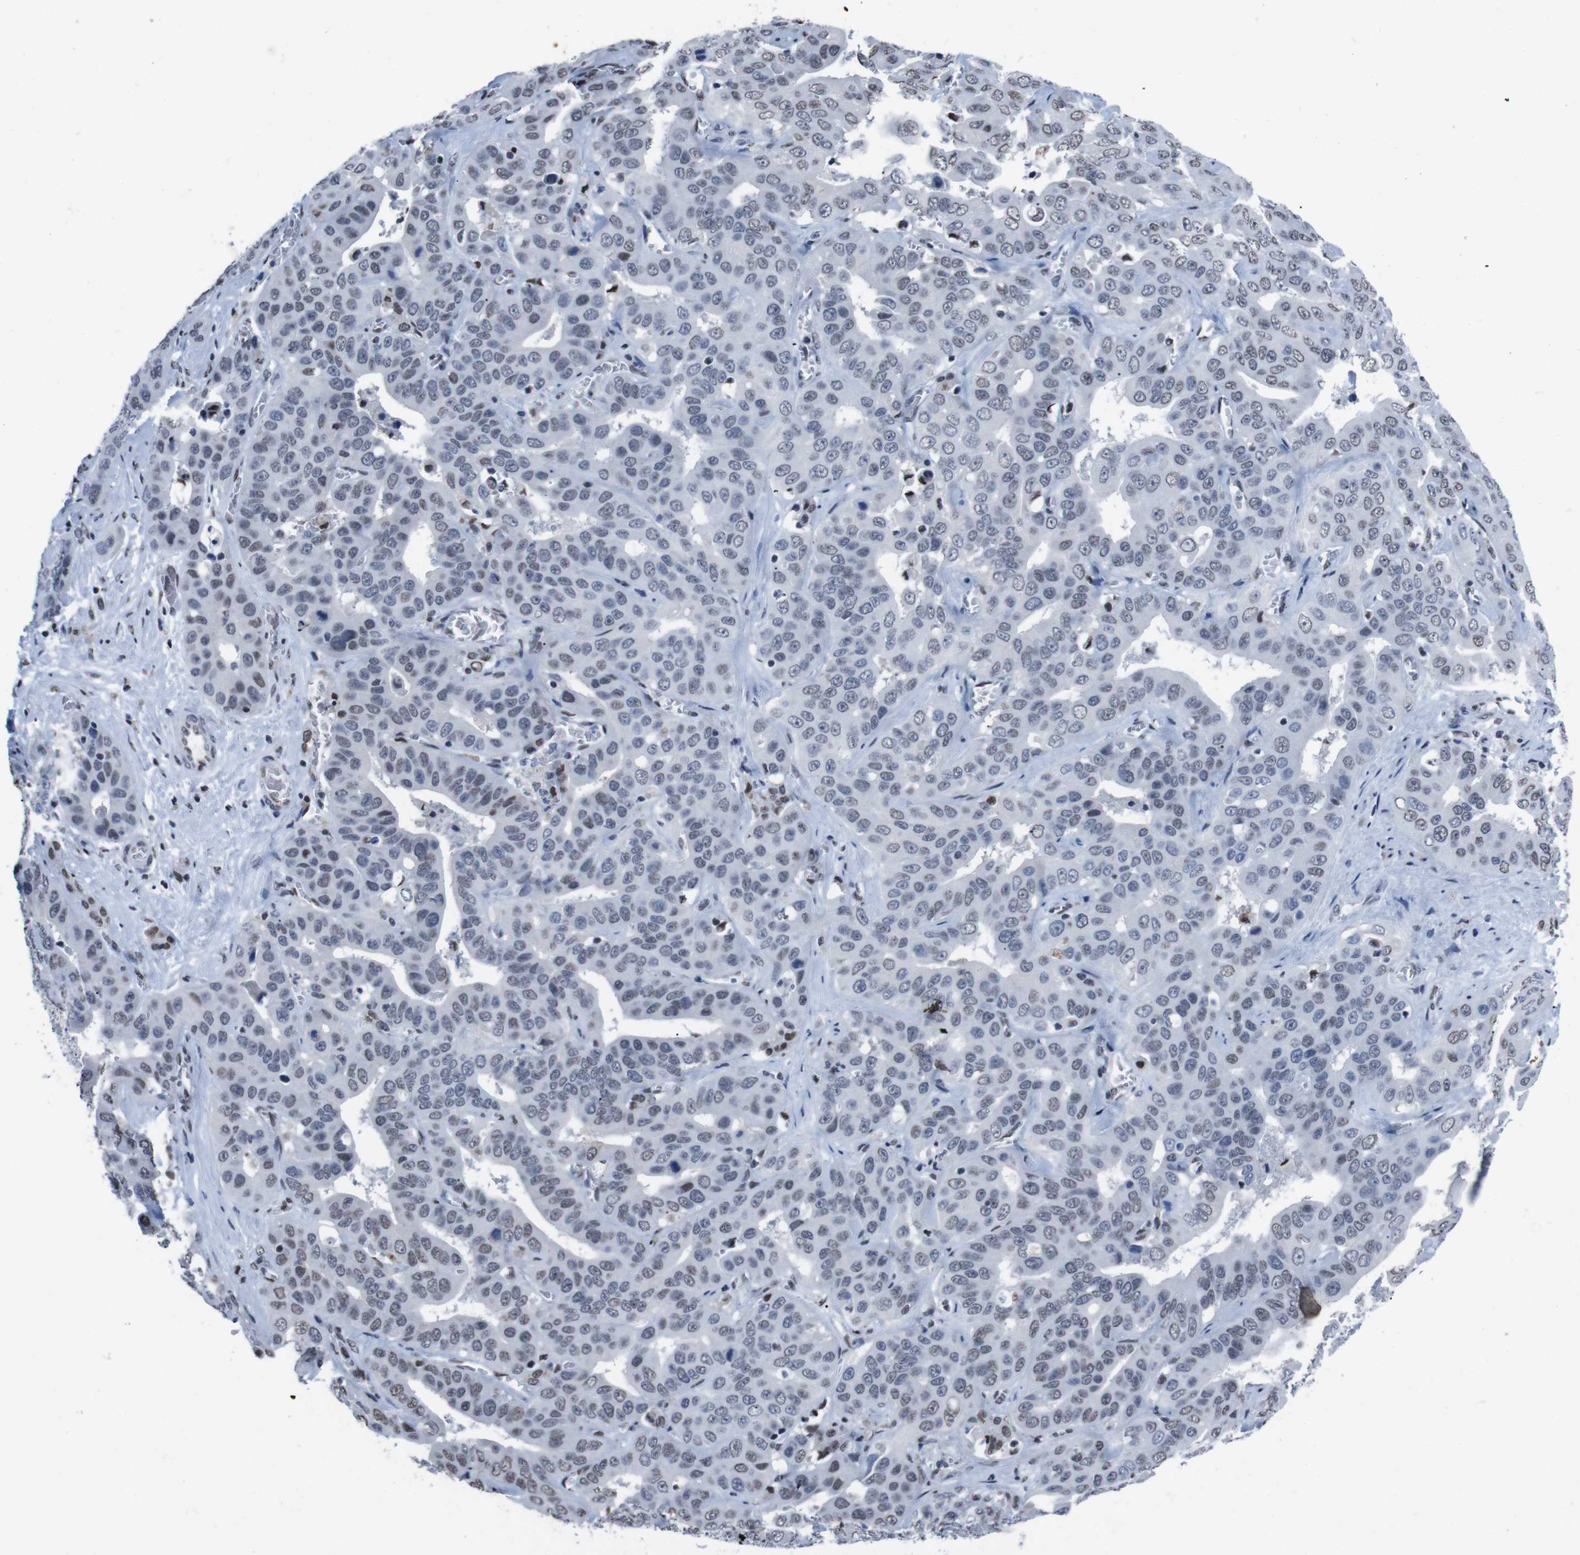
{"staining": {"intensity": "weak", "quantity": "<25%", "location": "nuclear"}, "tissue": "liver cancer", "cell_type": "Tumor cells", "image_type": "cancer", "snomed": [{"axis": "morphology", "description": "Cholangiocarcinoma"}, {"axis": "topography", "description": "Liver"}], "caption": "This is an immunohistochemistry micrograph of human liver cholangiocarcinoma. There is no staining in tumor cells.", "gene": "PIP4P2", "patient": {"sex": "female", "age": 52}}